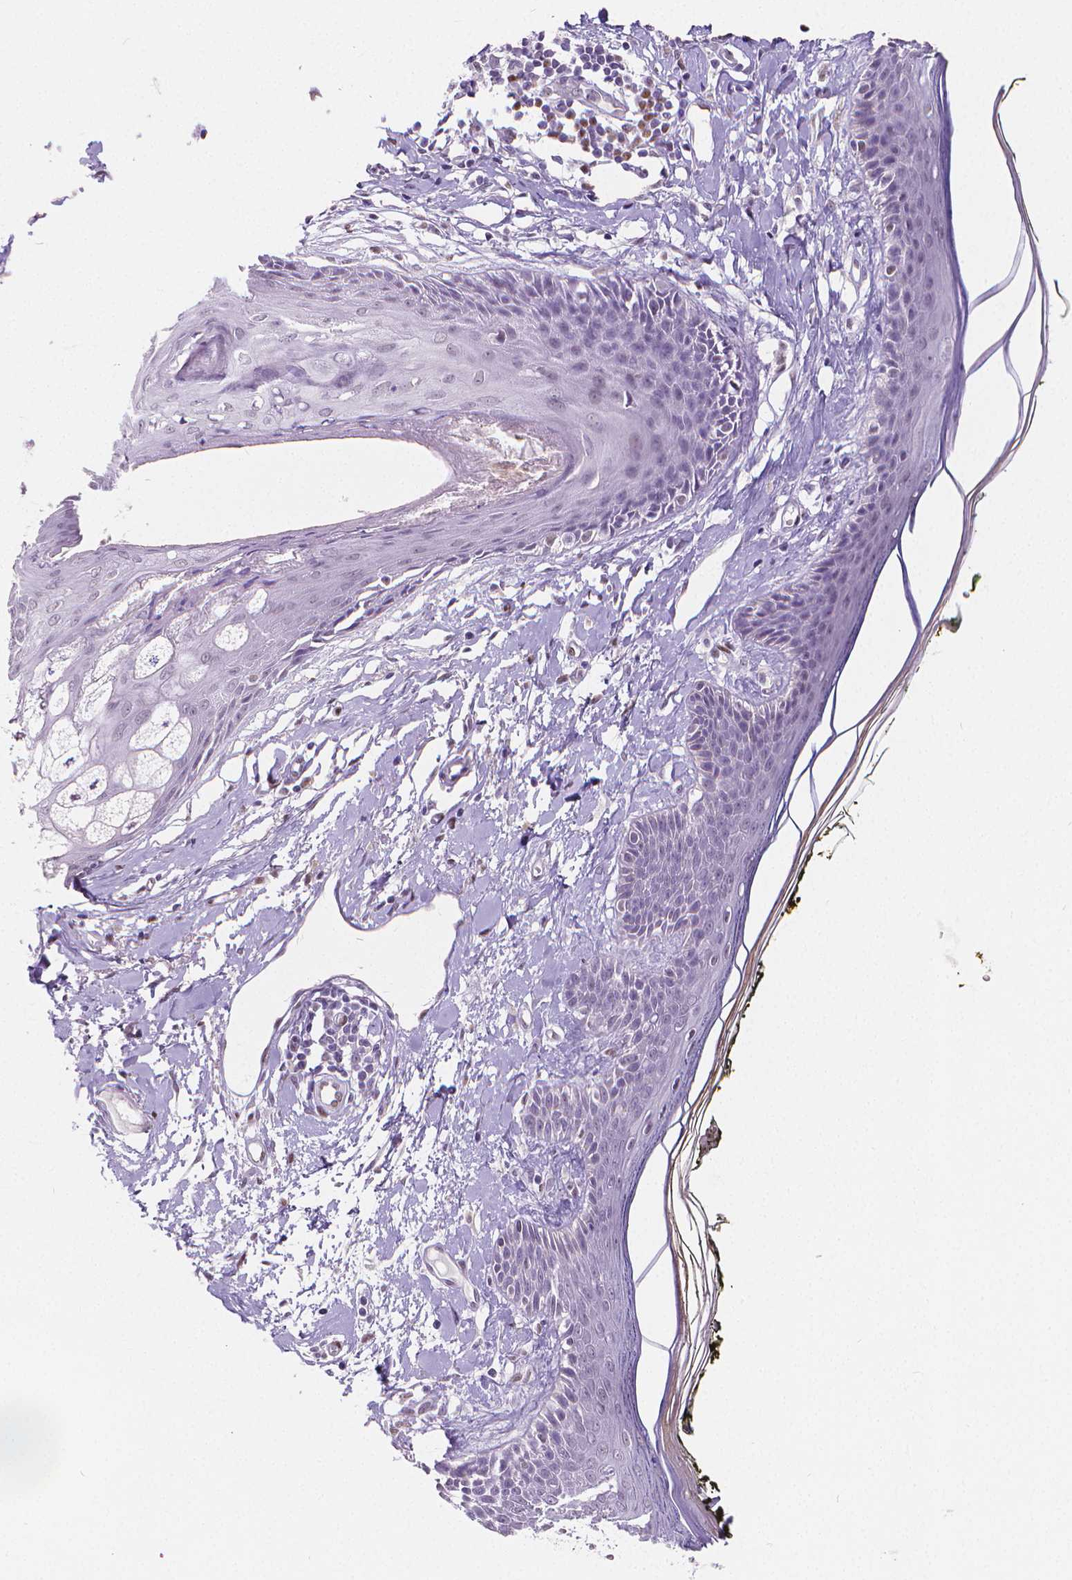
{"staining": {"intensity": "negative", "quantity": "none", "location": "none"}, "tissue": "skin", "cell_type": "Fibroblasts", "image_type": "normal", "snomed": [{"axis": "morphology", "description": "Normal tissue, NOS"}, {"axis": "topography", "description": "Skin"}], "caption": "Normal skin was stained to show a protein in brown. There is no significant positivity in fibroblasts. (DAB IHC visualized using brightfield microscopy, high magnification).", "gene": "MEF2C", "patient": {"sex": "male", "age": 76}}